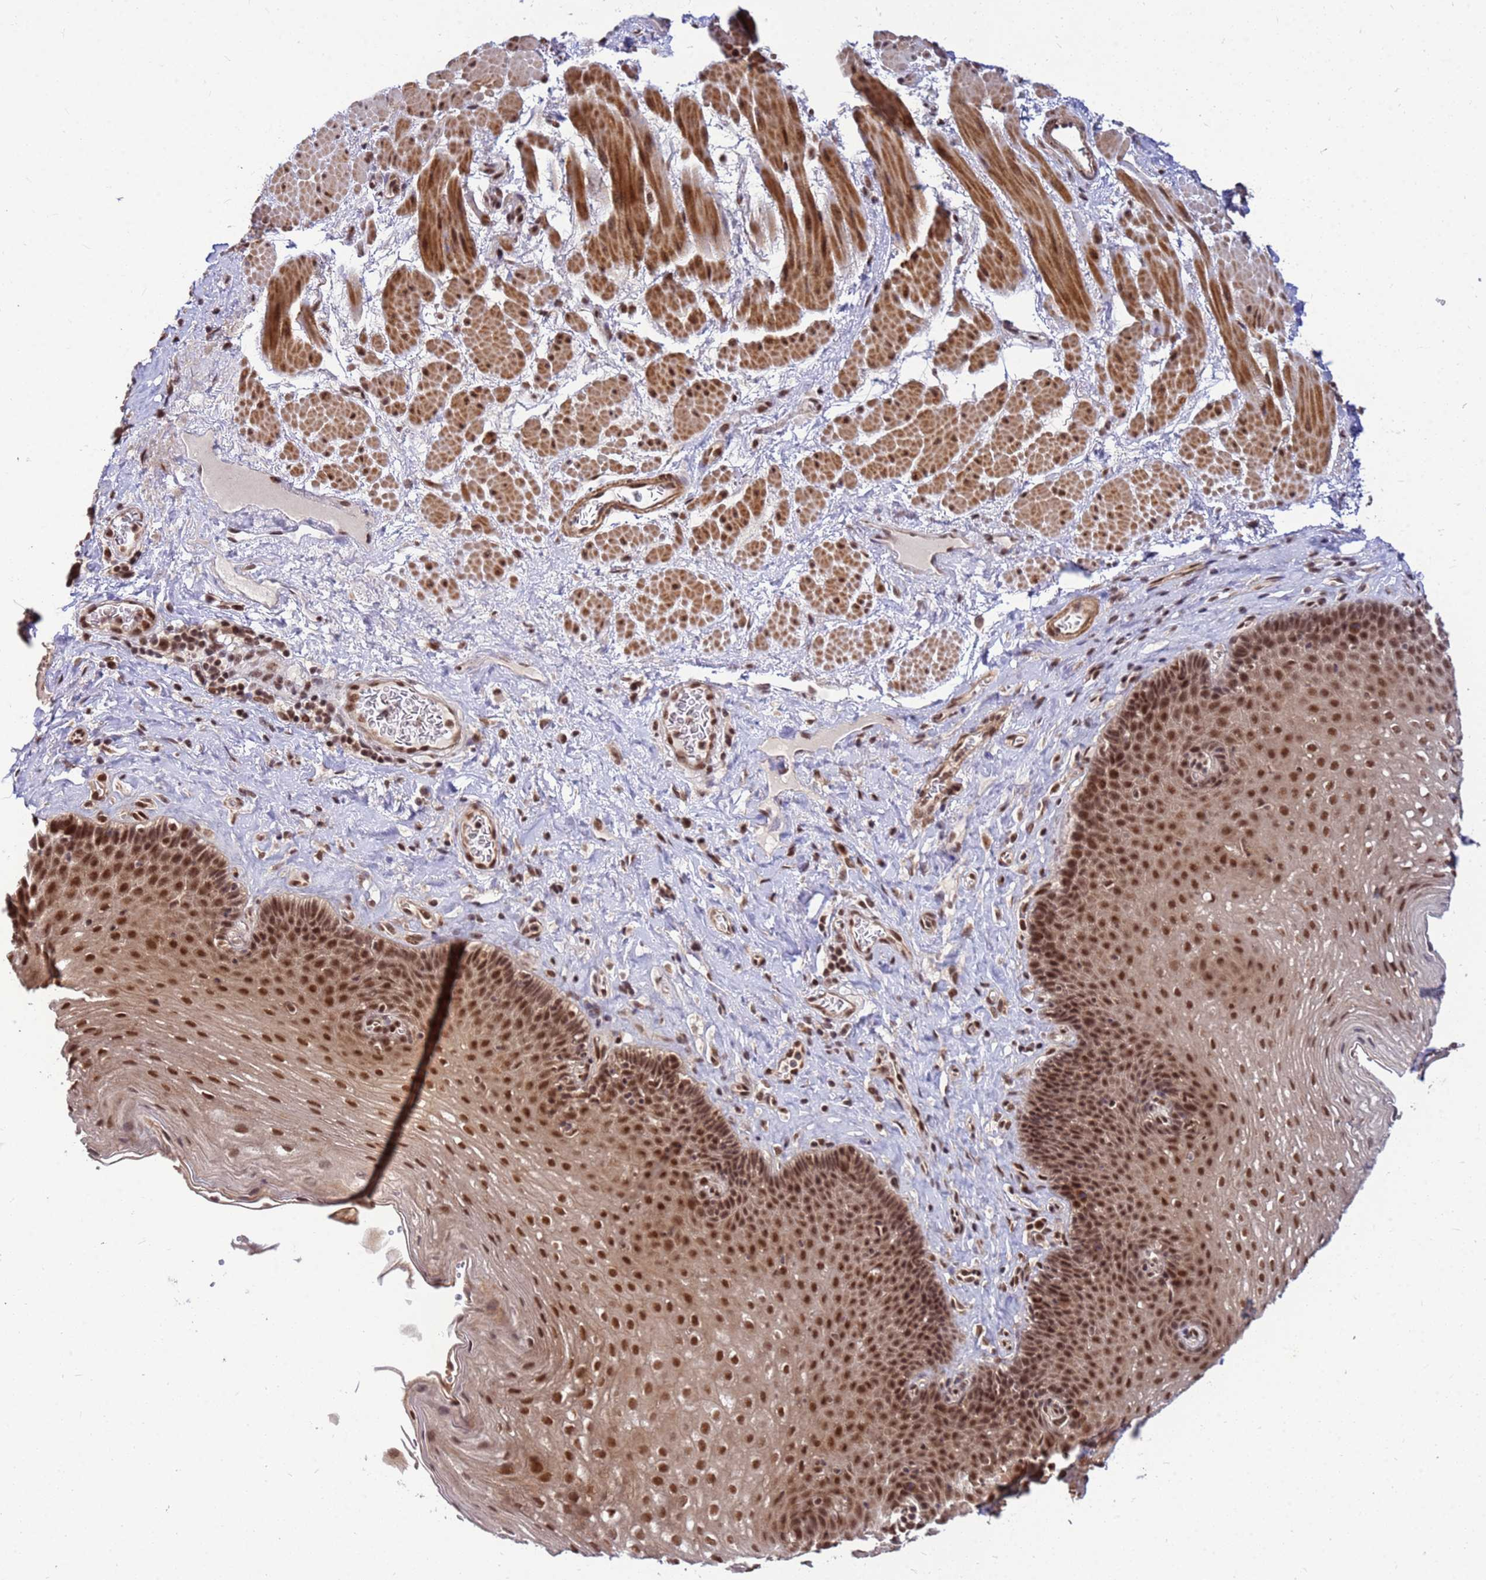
{"staining": {"intensity": "strong", "quantity": ">75%", "location": "nuclear"}, "tissue": "esophagus", "cell_type": "Squamous epithelial cells", "image_type": "normal", "snomed": [{"axis": "morphology", "description": "Normal tissue, NOS"}, {"axis": "topography", "description": "Esophagus"}], "caption": "Immunohistochemistry (DAB (3,3'-diaminobenzidine)) staining of normal esophagus demonstrates strong nuclear protein expression in approximately >75% of squamous epithelial cells.", "gene": "NCBP2", "patient": {"sex": "female", "age": 66}}